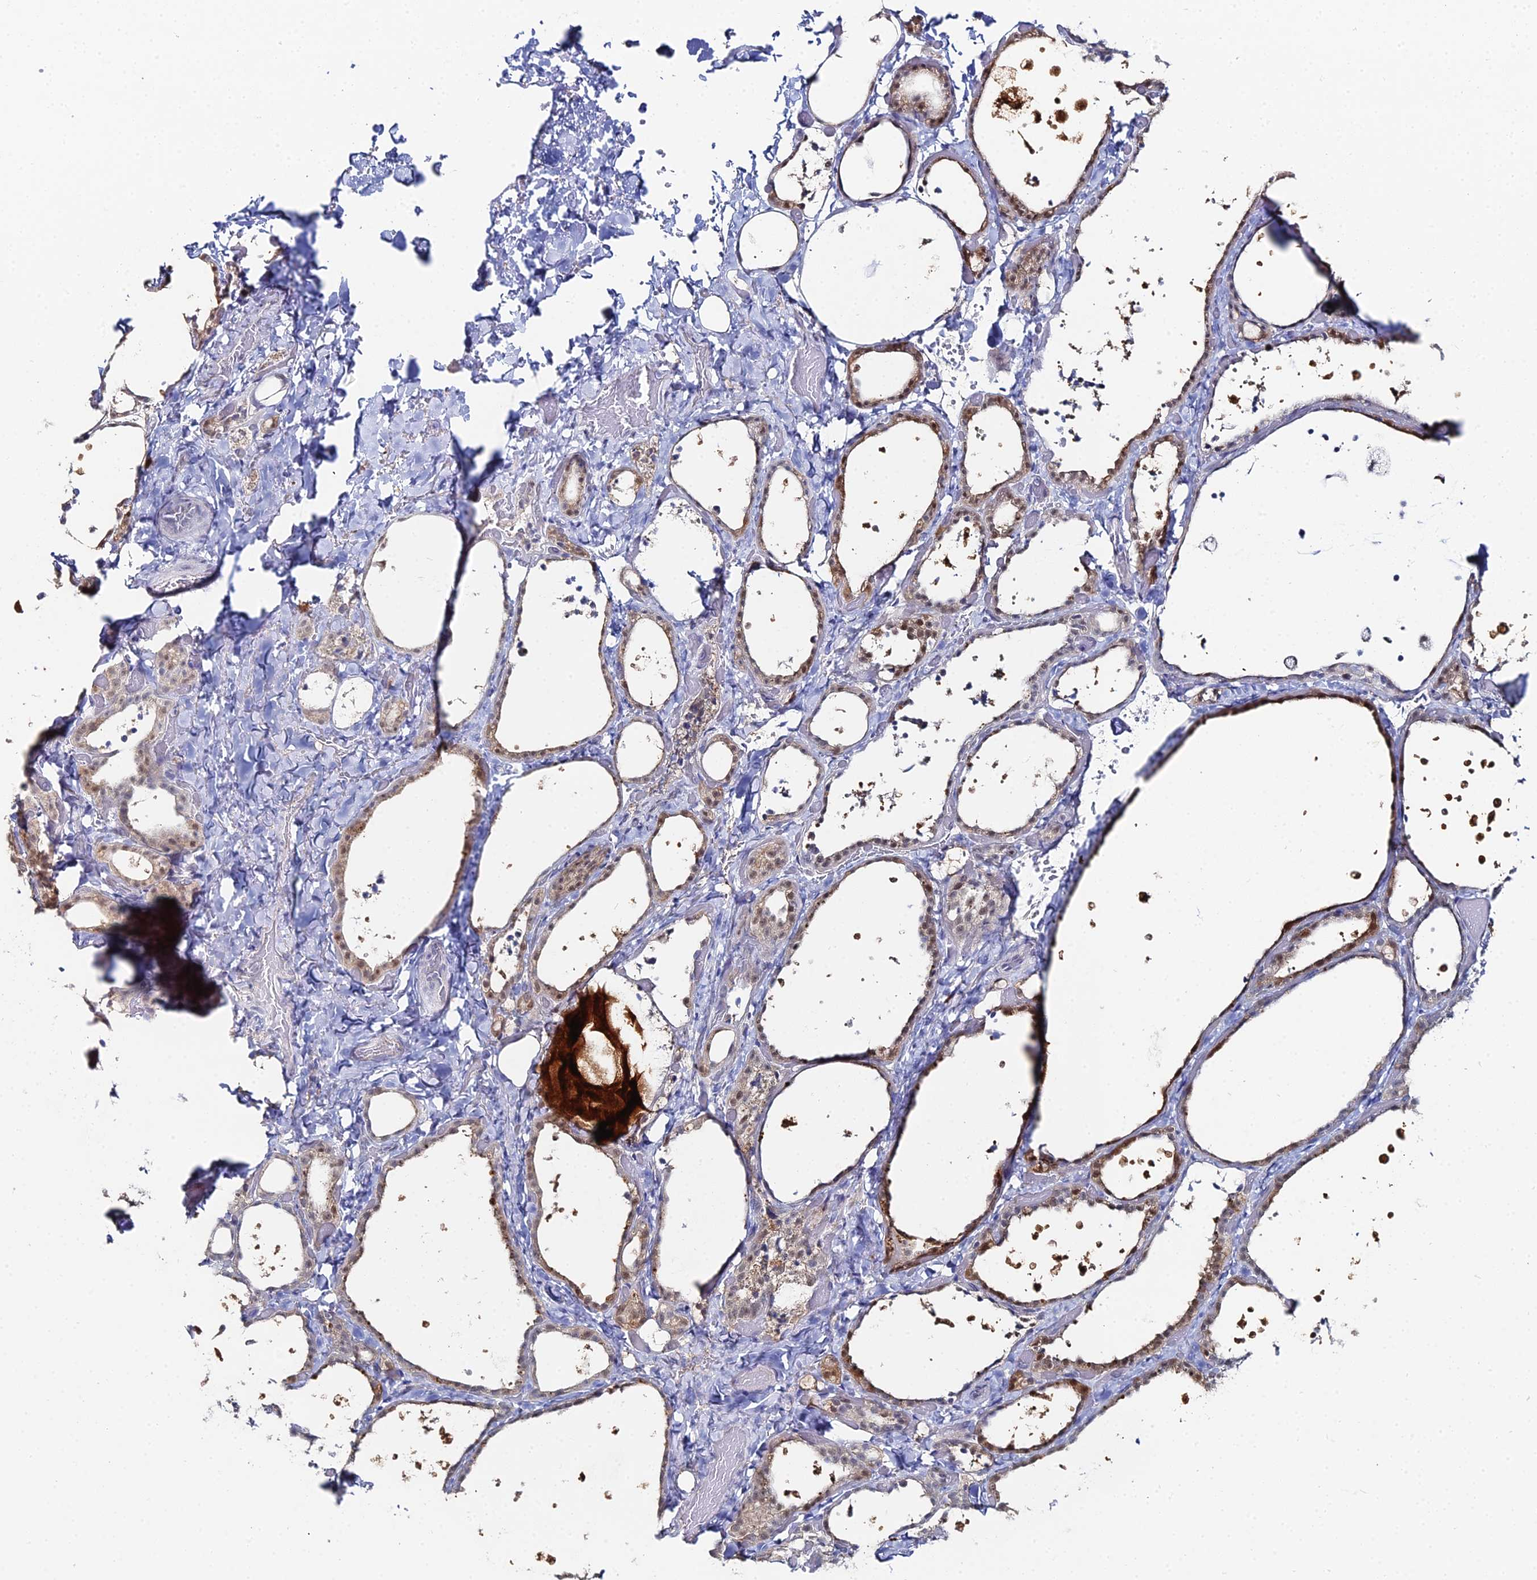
{"staining": {"intensity": "moderate", "quantity": "25%-75%", "location": "cytoplasmic/membranous,nuclear"}, "tissue": "thyroid gland", "cell_type": "Glandular cells", "image_type": "normal", "snomed": [{"axis": "morphology", "description": "Normal tissue, NOS"}, {"axis": "topography", "description": "Thyroid gland"}], "caption": "Immunohistochemistry (DAB (3,3'-diaminobenzidine)) staining of normal human thyroid gland reveals moderate cytoplasmic/membranous,nuclear protein staining in about 25%-75% of glandular cells.", "gene": "THAP4", "patient": {"sex": "female", "age": 44}}